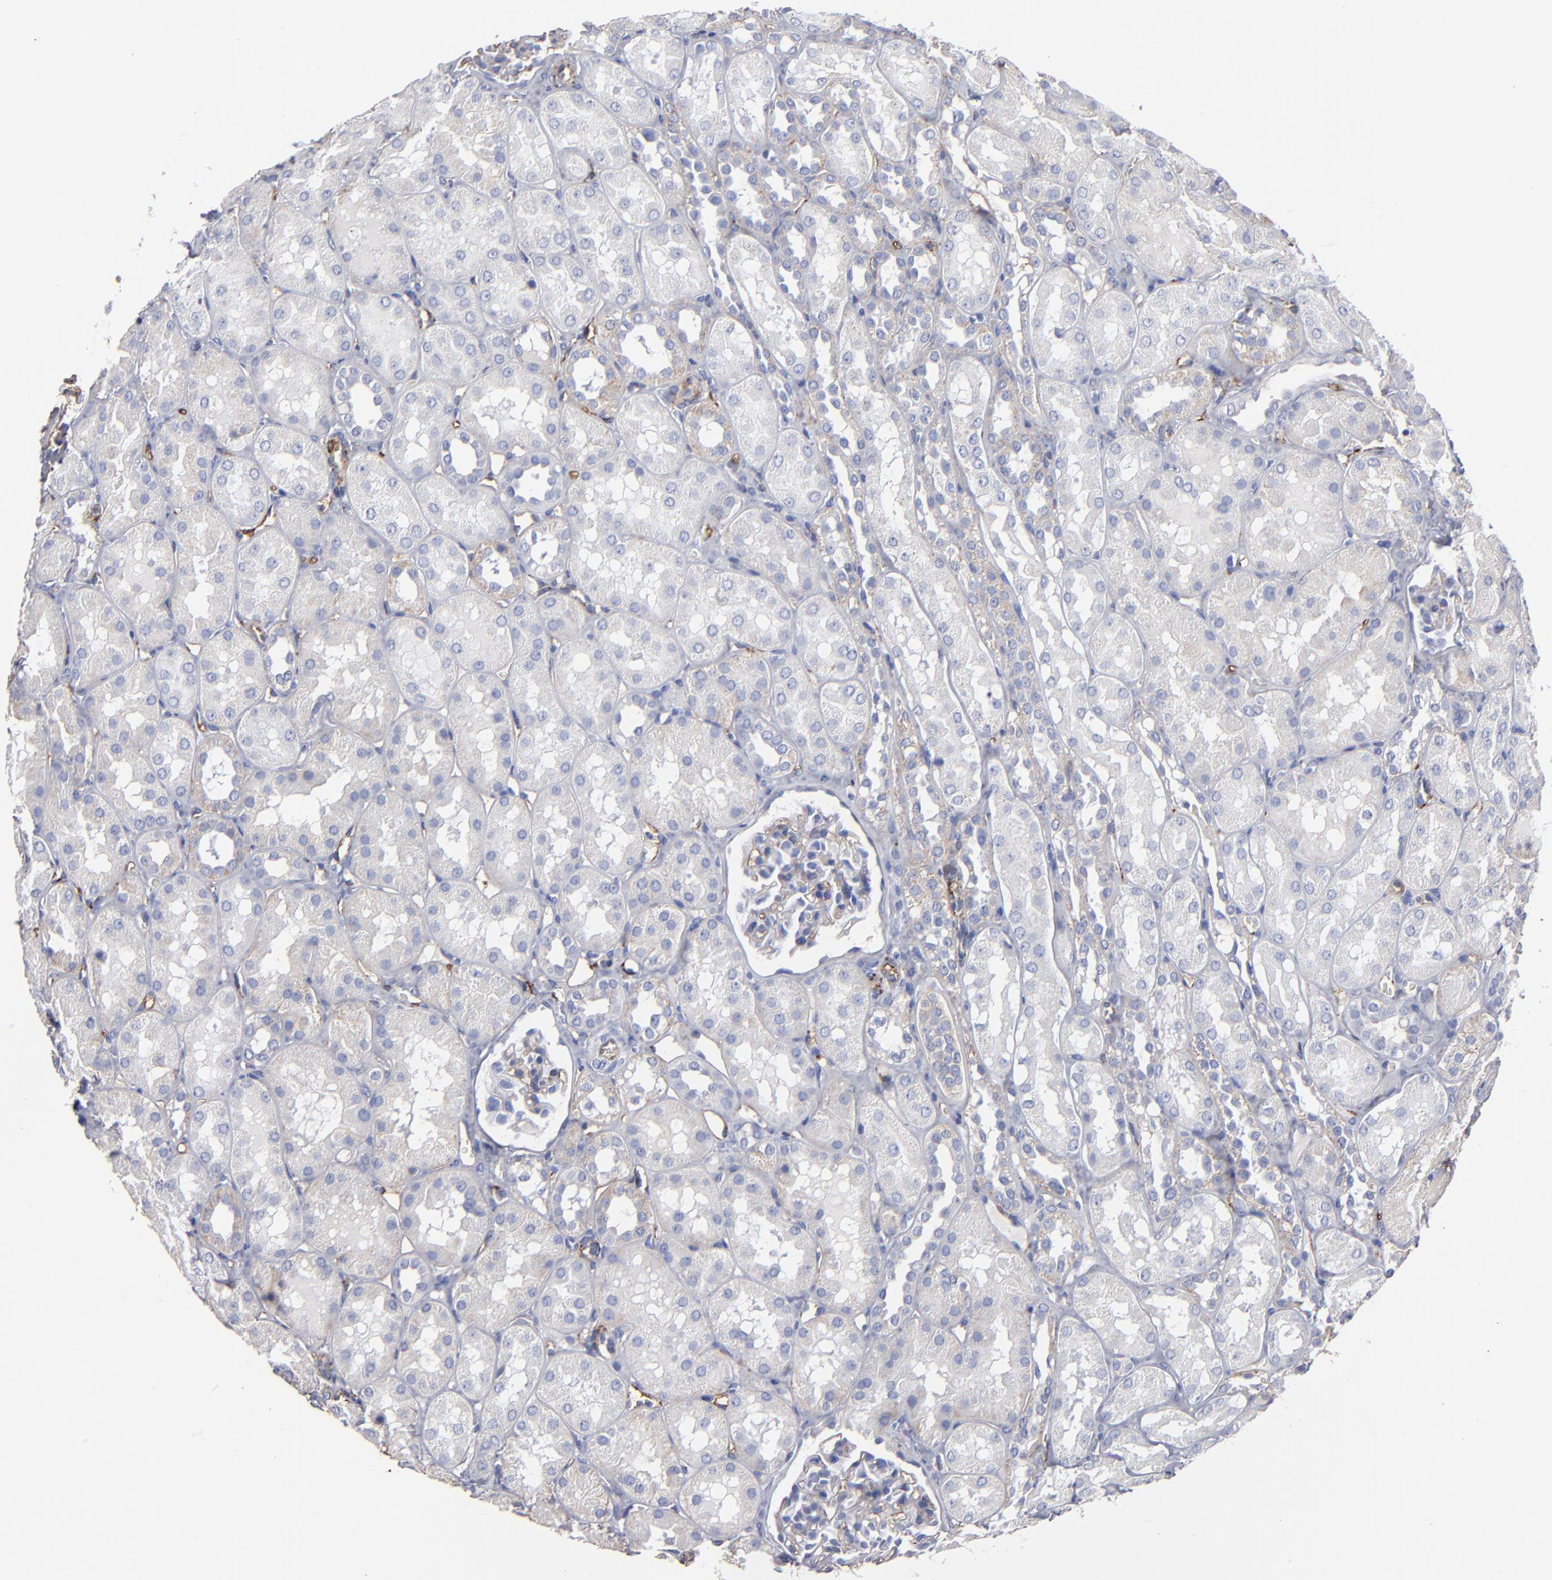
{"staining": {"intensity": "weak", "quantity": "<25%", "location": "cytoplasmic/membranous"}, "tissue": "kidney", "cell_type": "Cells in glomeruli", "image_type": "normal", "snomed": [{"axis": "morphology", "description": "Normal tissue, NOS"}, {"axis": "topography", "description": "Kidney"}], "caption": "The image displays no staining of cells in glomeruli in normal kidney.", "gene": "TM4SF1", "patient": {"sex": "male", "age": 16}}